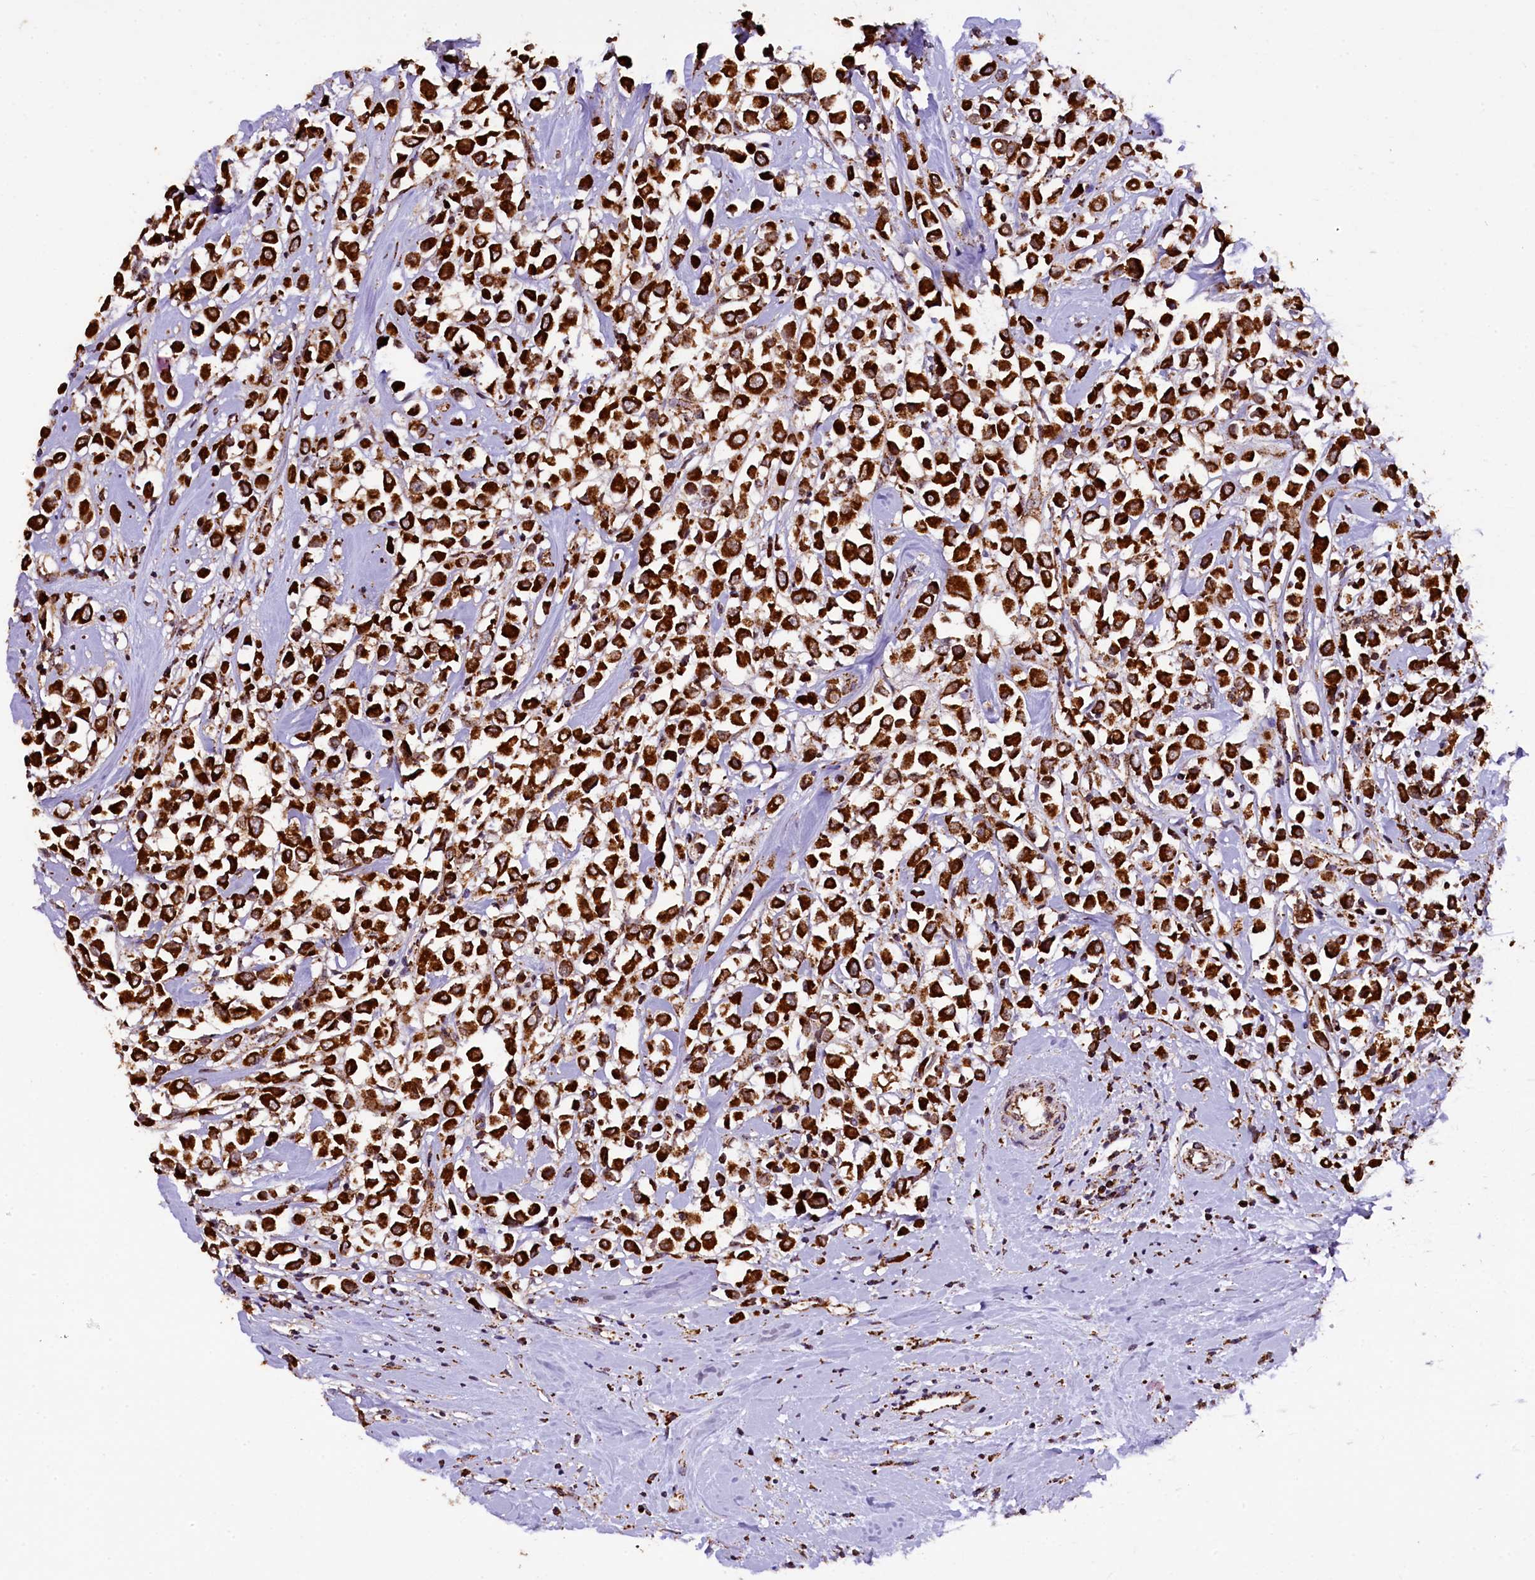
{"staining": {"intensity": "strong", "quantity": ">75%", "location": "cytoplasmic/membranous"}, "tissue": "breast cancer", "cell_type": "Tumor cells", "image_type": "cancer", "snomed": [{"axis": "morphology", "description": "Duct carcinoma"}, {"axis": "topography", "description": "Breast"}], "caption": "Protein staining of intraductal carcinoma (breast) tissue demonstrates strong cytoplasmic/membranous positivity in about >75% of tumor cells.", "gene": "KLC2", "patient": {"sex": "female", "age": 61}}